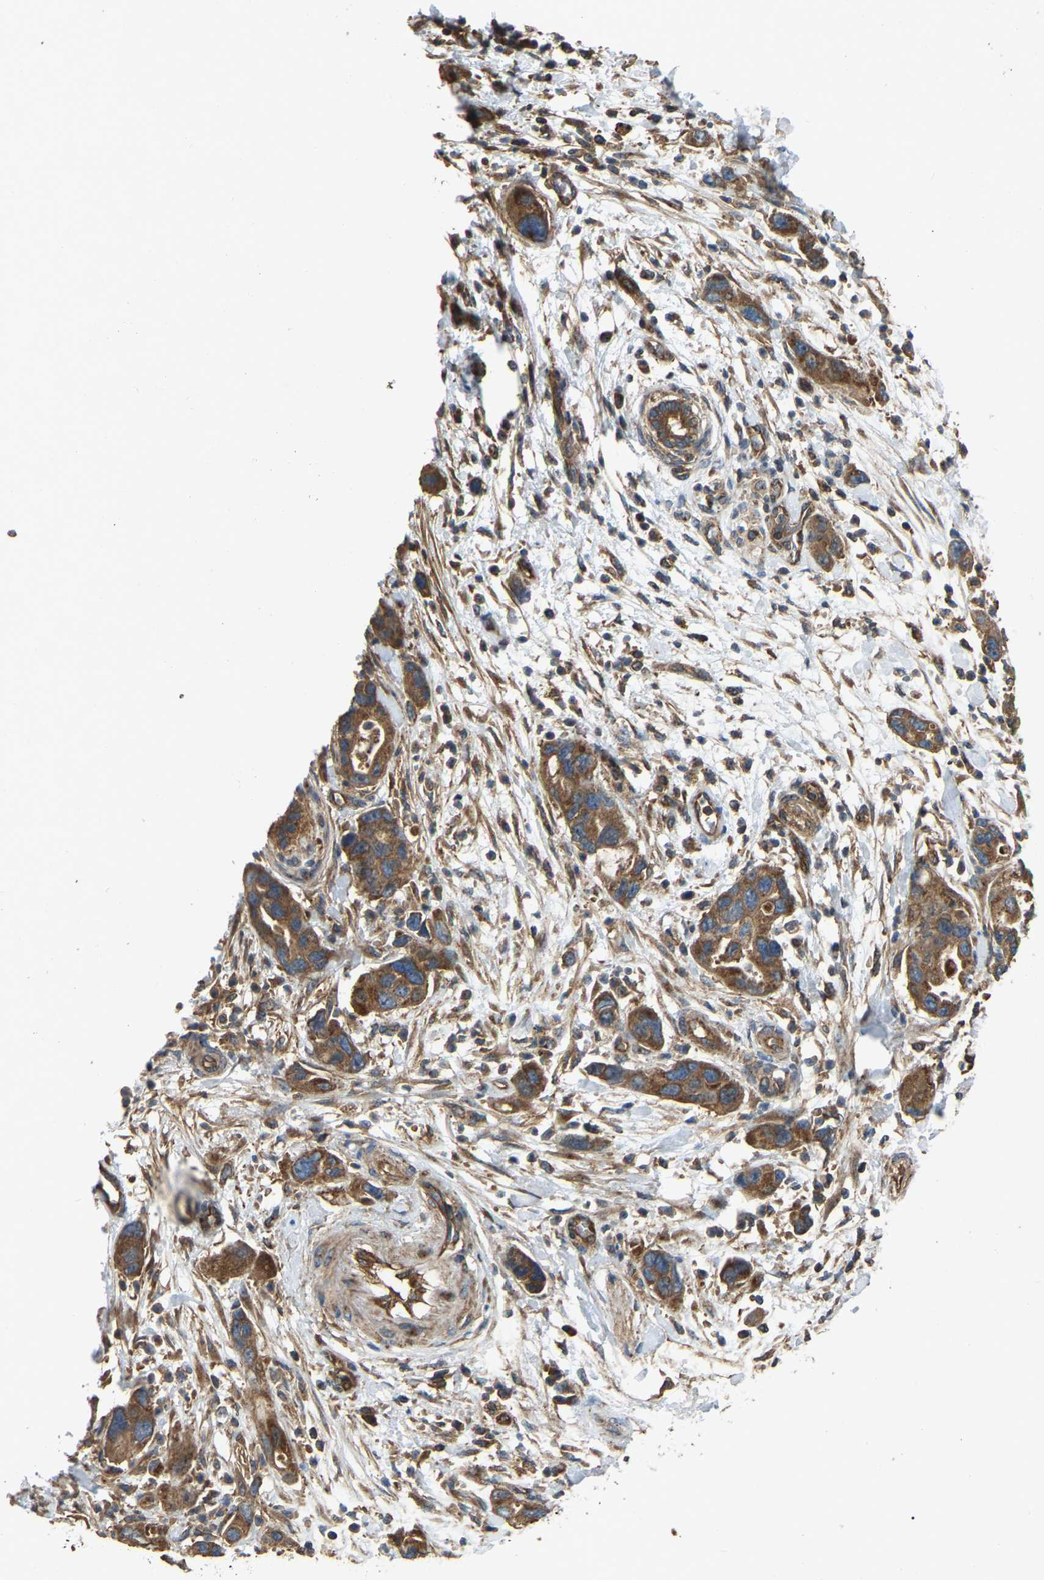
{"staining": {"intensity": "strong", "quantity": ">75%", "location": "cytoplasmic/membranous"}, "tissue": "pancreatic cancer", "cell_type": "Tumor cells", "image_type": "cancer", "snomed": [{"axis": "morphology", "description": "Normal tissue, NOS"}, {"axis": "morphology", "description": "Adenocarcinoma, NOS"}, {"axis": "topography", "description": "Pancreas"}], "caption": "Pancreatic cancer (adenocarcinoma) was stained to show a protein in brown. There is high levels of strong cytoplasmic/membranous staining in about >75% of tumor cells.", "gene": "SAMD9L", "patient": {"sex": "female", "age": 71}}